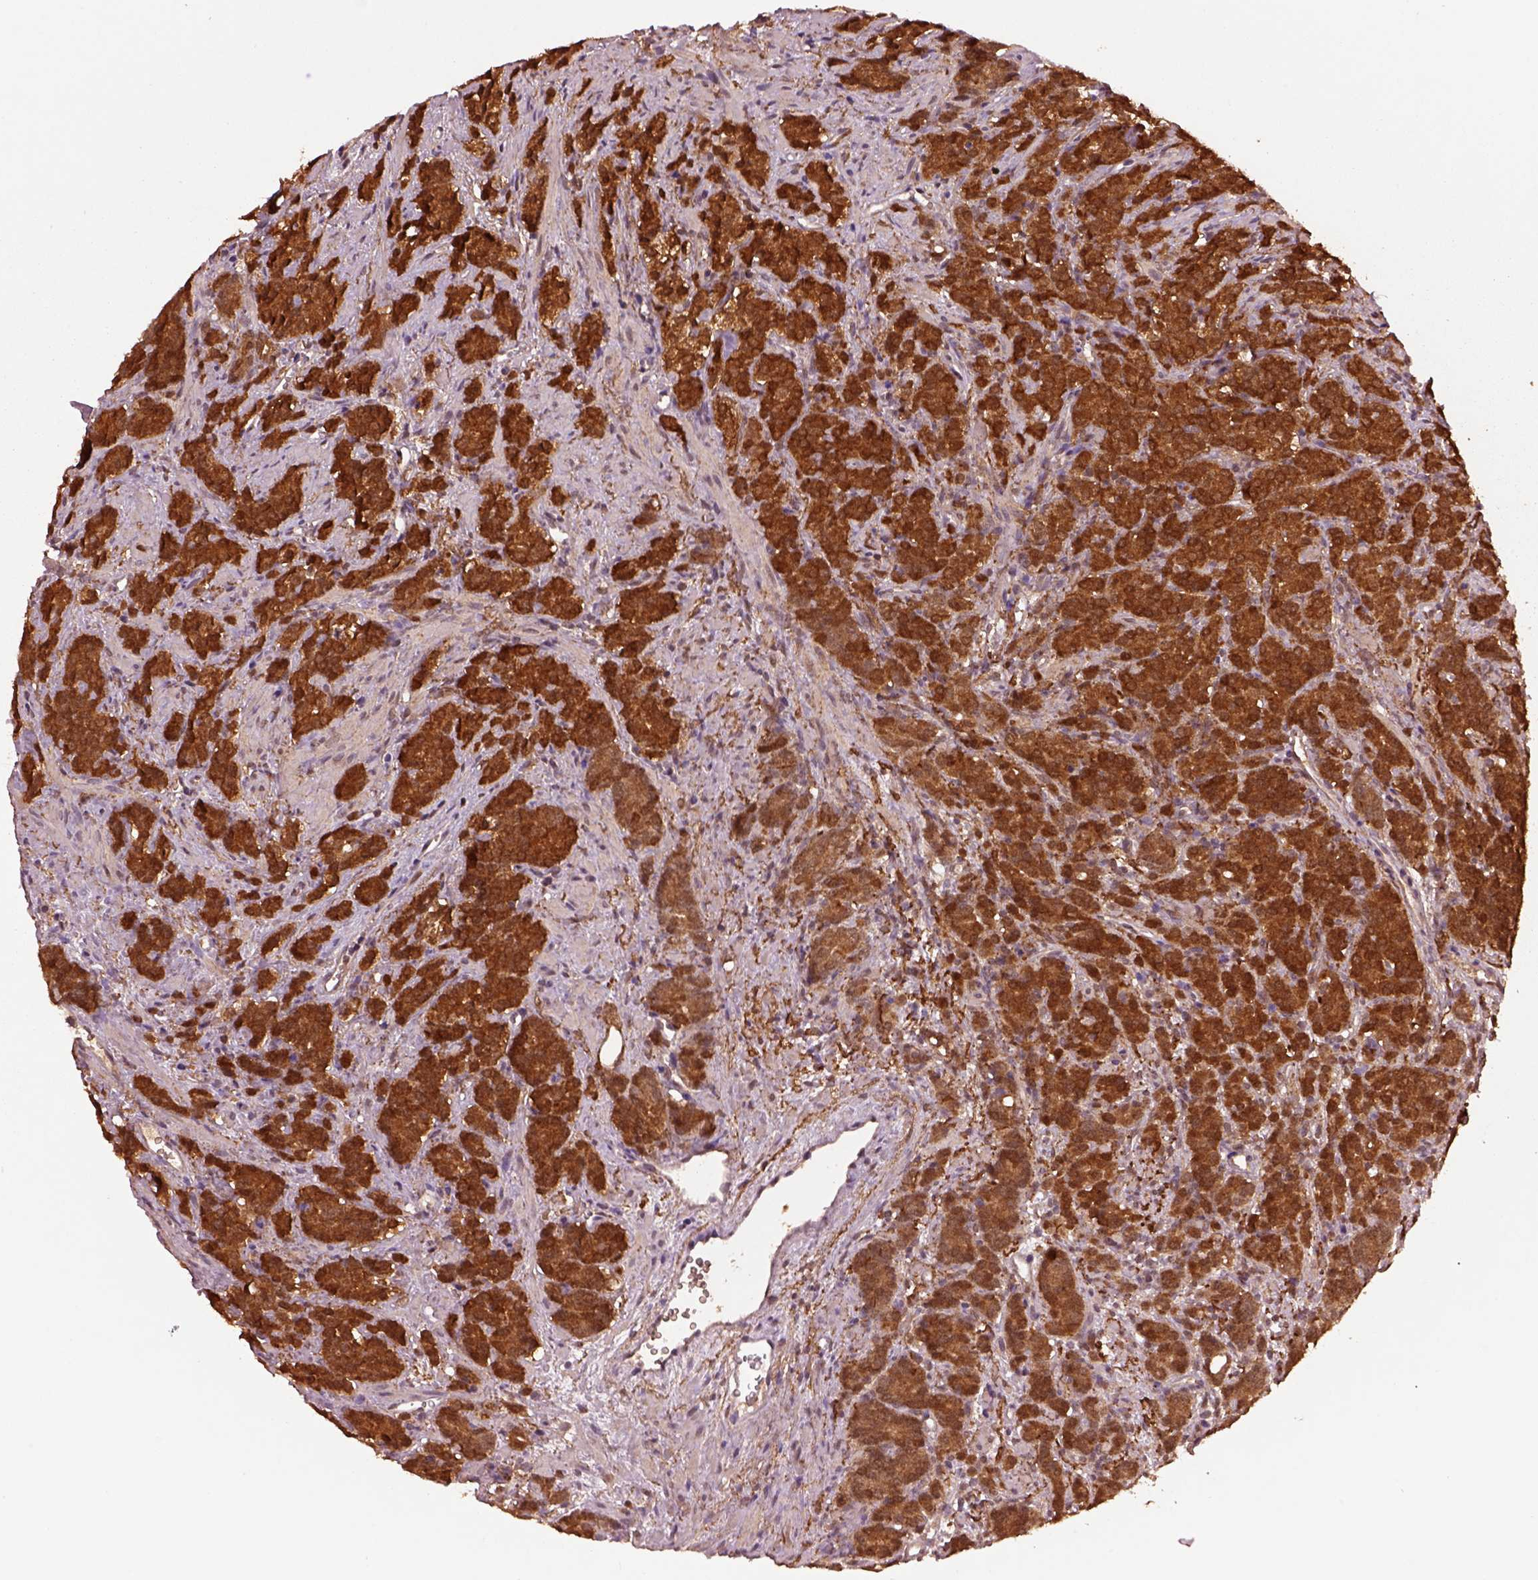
{"staining": {"intensity": "strong", "quantity": ">75%", "location": "cytoplasmic/membranous,nuclear"}, "tissue": "prostate cancer", "cell_type": "Tumor cells", "image_type": "cancer", "snomed": [{"axis": "morphology", "description": "Adenocarcinoma, High grade"}, {"axis": "topography", "description": "Prostate"}], "caption": "Brown immunohistochemical staining in prostate adenocarcinoma (high-grade) demonstrates strong cytoplasmic/membranous and nuclear expression in about >75% of tumor cells. Using DAB (3,3'-diaminobenzidine) (brown) and hematoxylin (blue) stains, captured at high magnification using brightfield microscopy.", "gene": "MDP1", "patient": {"sex": "male", "age": 84}}